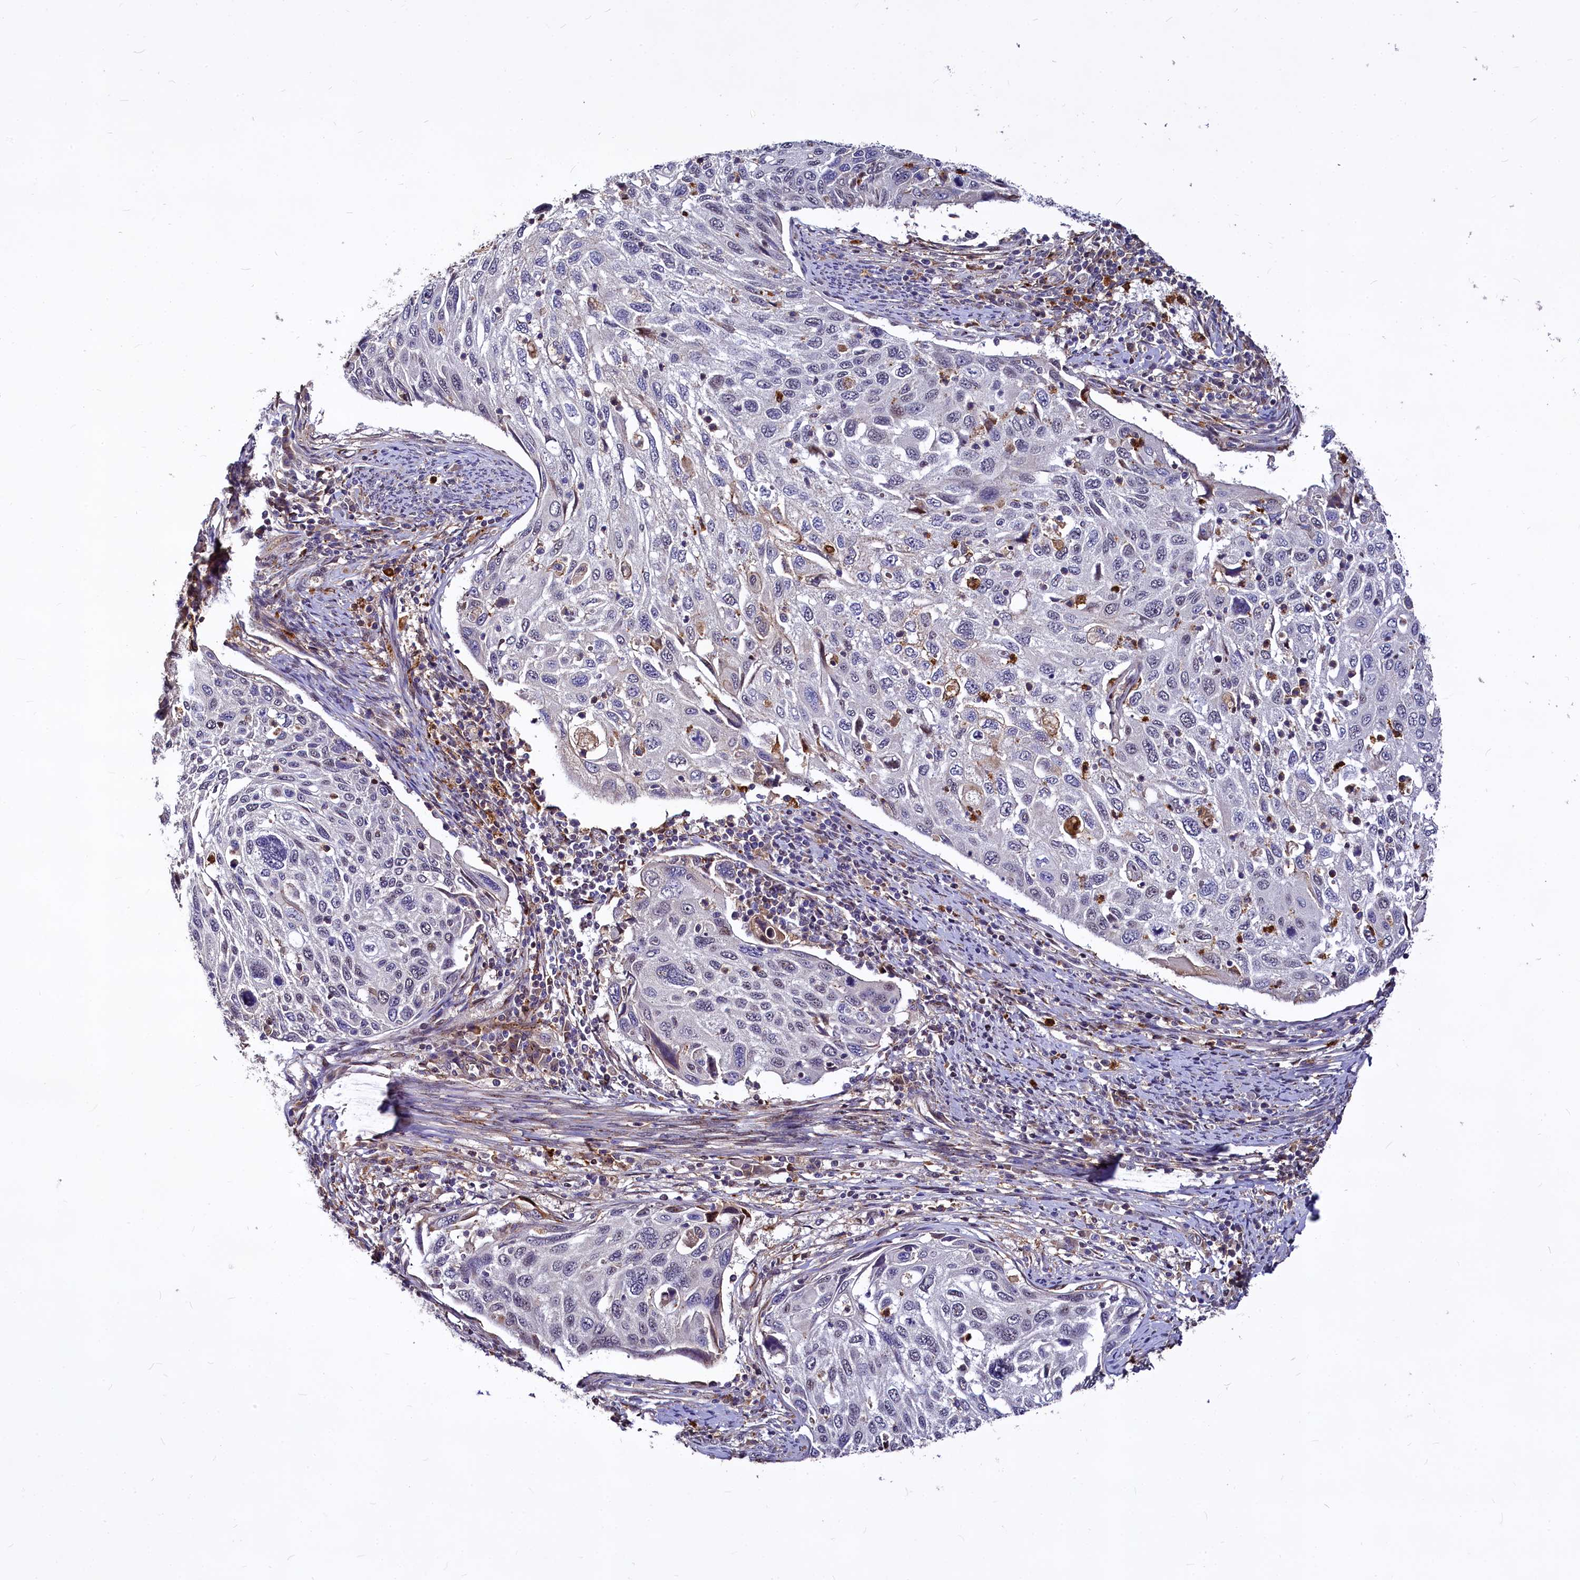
{"staining": {"intensity": "negative", "quantity": "none", "location": "none"}, "tissue": "cervical cancer", "cell_type": "Tumor cells", "image_type": "cancer", "snomed": [{"axis": "morphology", "description": "Squamous cell carcinoma, NOS"}, {"axis": "topography", "description": "Cervix"}], "caption": "Immunohistochemistry (IHC) image of neoplastic tissue: cervical cancer stained with DAB (3,3'-diaminobenzidine) demonstrates no significant protein positivity in tumor cells.", "gene": "ATG101", "patient": {"sex": "female", "age": 70}}